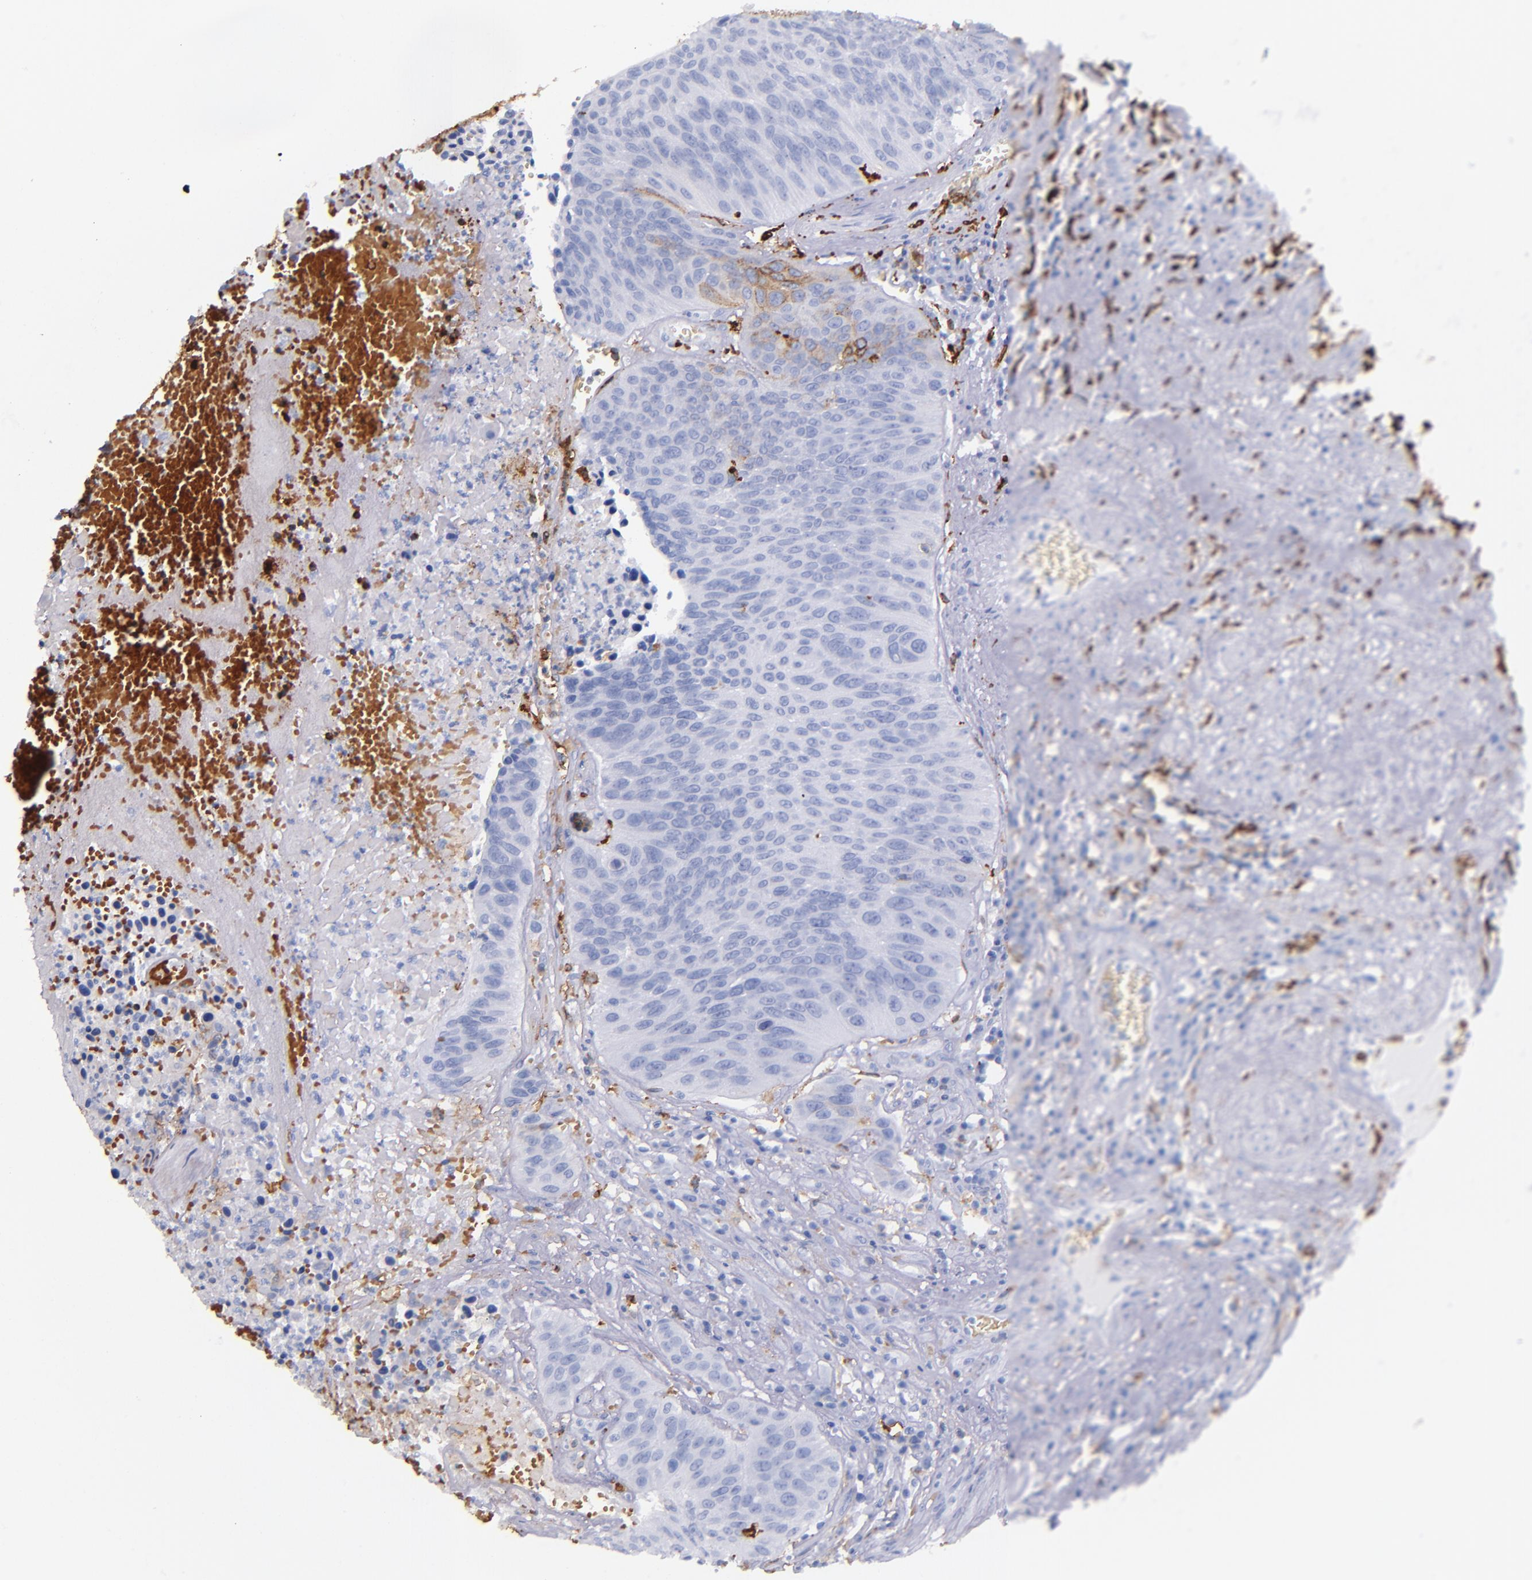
{"staining": {"intensity": "weak", "quantity": "<25%", "location": "cytoplasmic/membranous"}, "tissue": "urothelial cancer", "cell_type": "Tumor cells", "image_type": "cancer", "snomed": [{"axis": "morphology", "description": "Urothelial carcinoma, High grade"}, {"axis": "topography", "description": "Urinary bladder"}], "caption": "Tumor cells show no significant staining in high-grade urothelial carcinoma.", "gene": "HLA-DRA", "patient": {"sex": "male", "age": 66}}